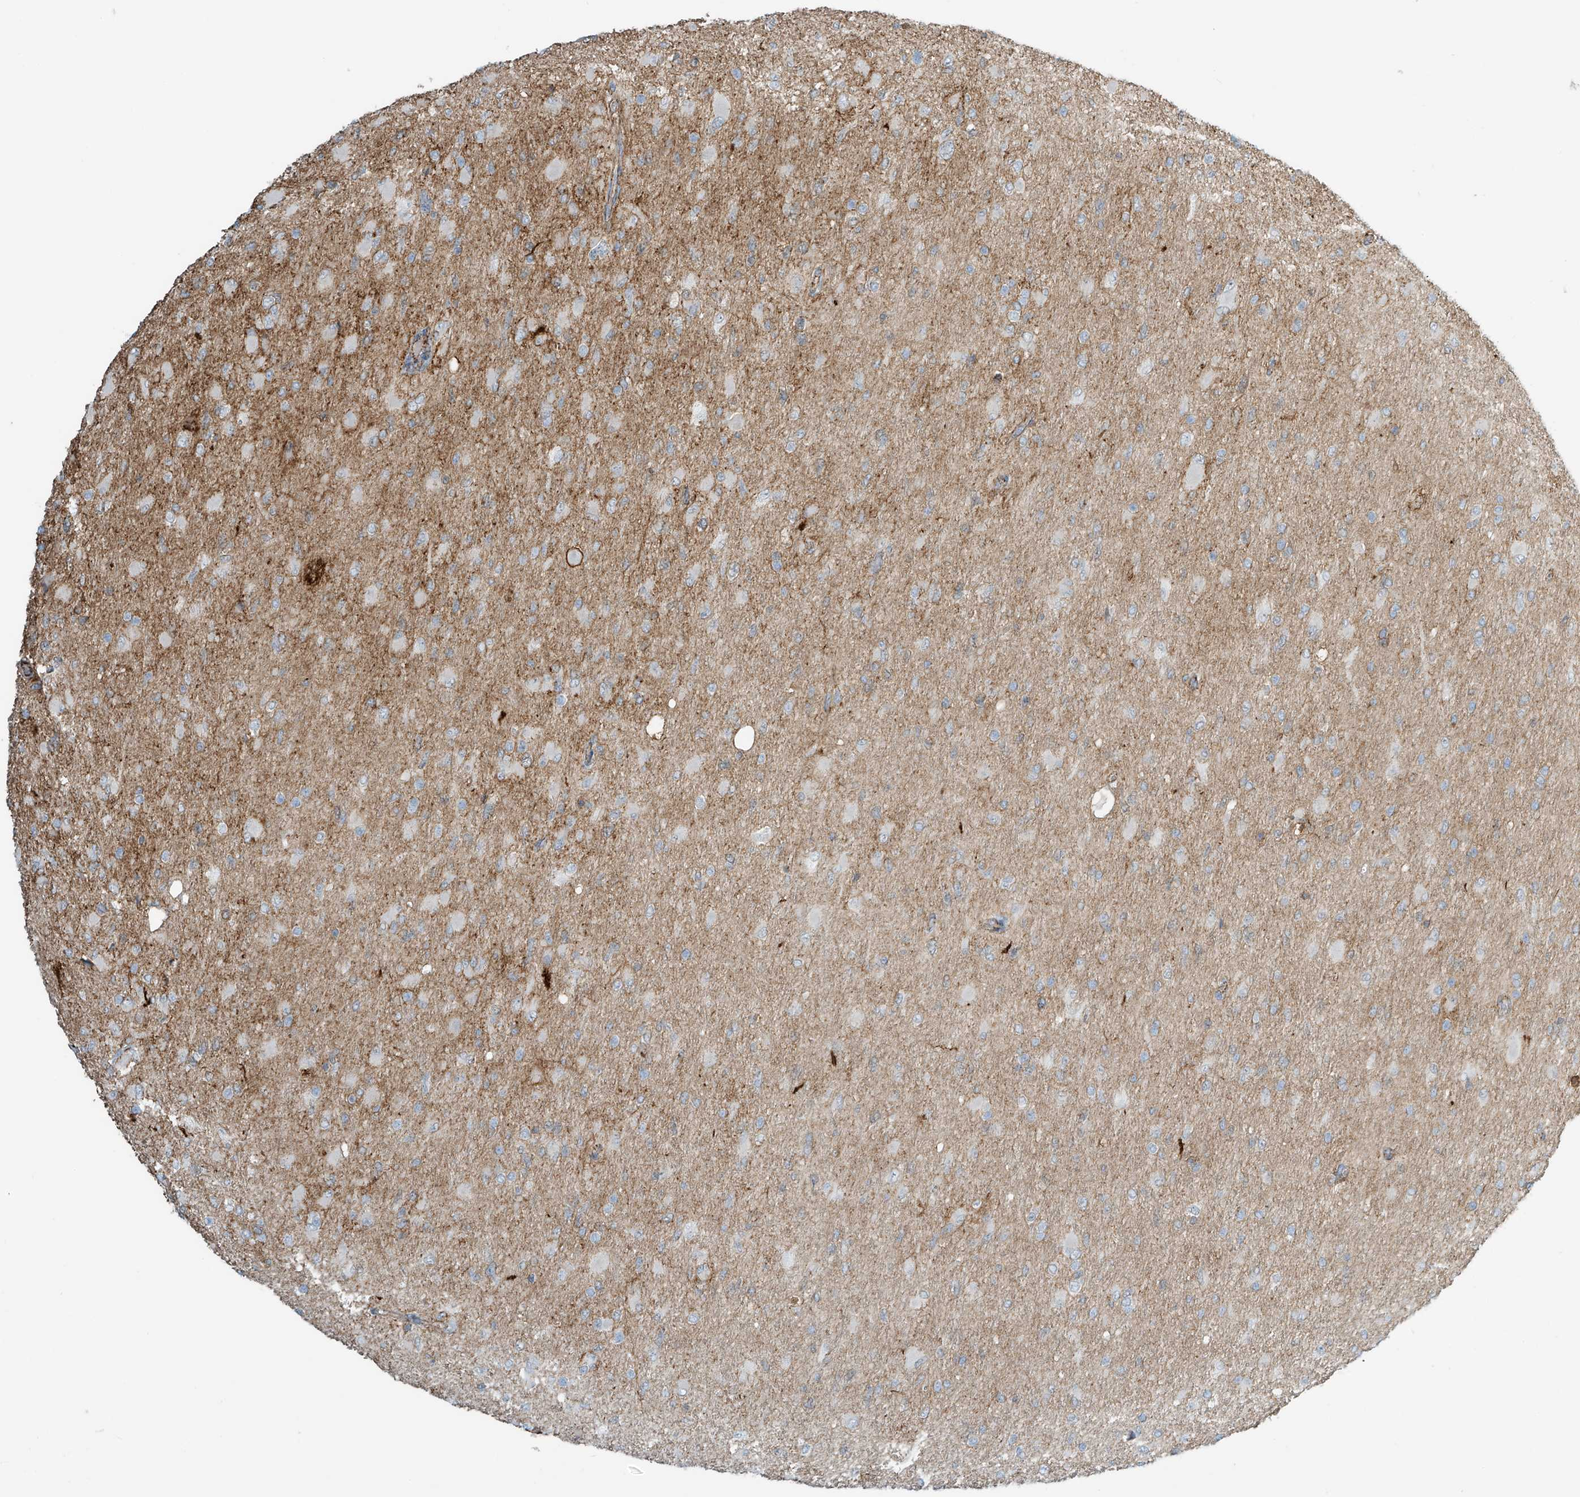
{"staining": {"intensity": "negative", "quantity": "none", "location": "none"}, "tissue": "glioma", "cell_type": "Tumor cells", "image_type": "cancer", "snomed": [{"axis": "morphology", "description": "Glioma, malignant, High grade"}, {"axis": "topography", "description": "Cerebral cortex"}], "caption": "Histopathology image shows no significant protein staining in tumor cells of high-grade glioma (malignant).", "gene": "SLC9A2", "patient": {"sex": "female", "age": 36}}